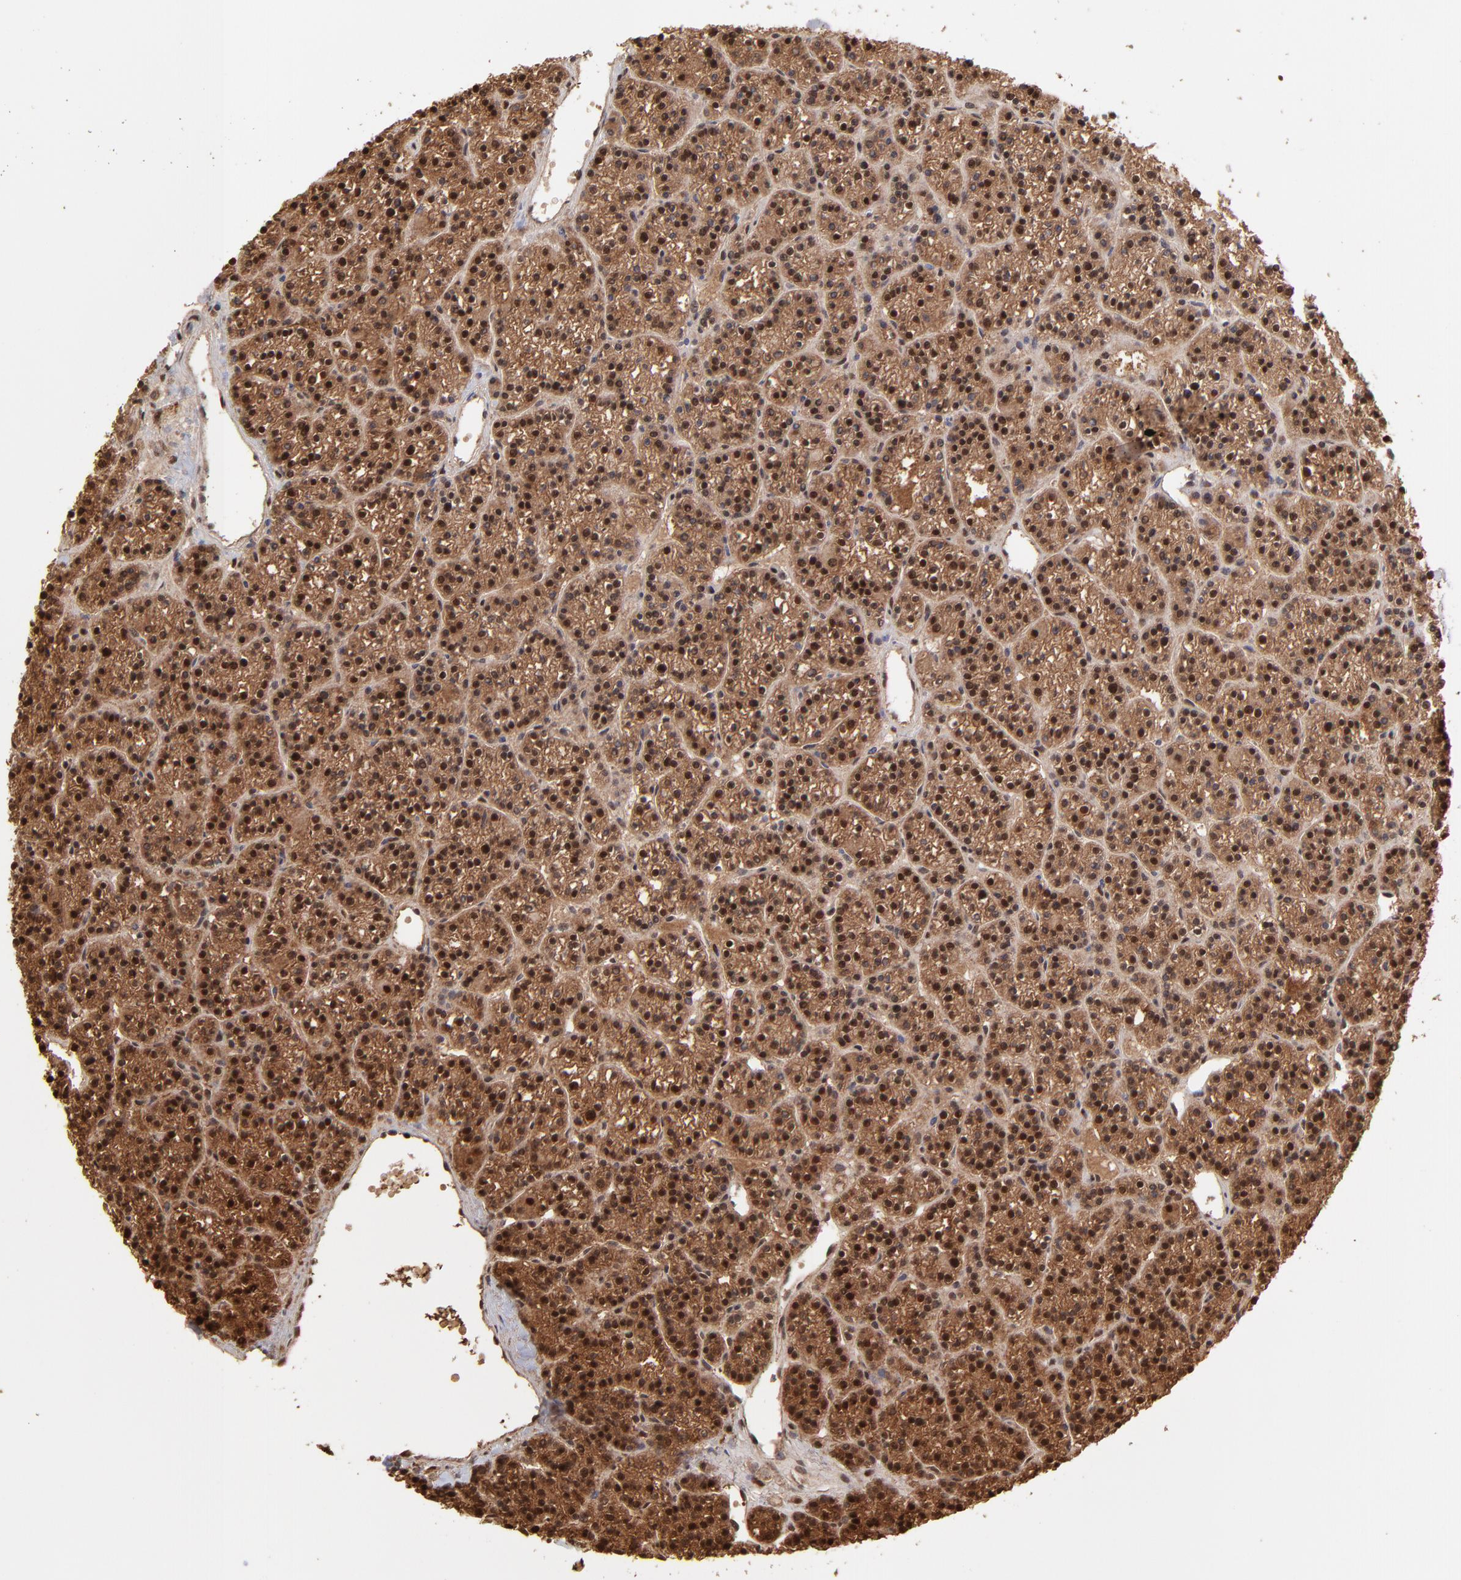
{"staining": {"intensity": "strong", "quantity": ">75%", "location": "cytoplasmic/membranous,nuclear"}, "tissue": "parathyroid gland", "cell_type": "Glandular cells", "image_type": "normal", "snomed": [{"axis": "morphology", "description": "Normal tissue, NOS"}, {"axis": "topography", "description": "Parathyroid gland"}], "caption": "Unremarkable parathyroid gland was stained to show a protein in brown. There is high levels of strong cytoplasmic/membranous,nuclear staining in approximately >75% of glandular cells. (brown staining indicates protein expression, while blue staining denotes nuclei).", "gene": "PSMD14", "patient": {"sex": "female", "age": 50}}